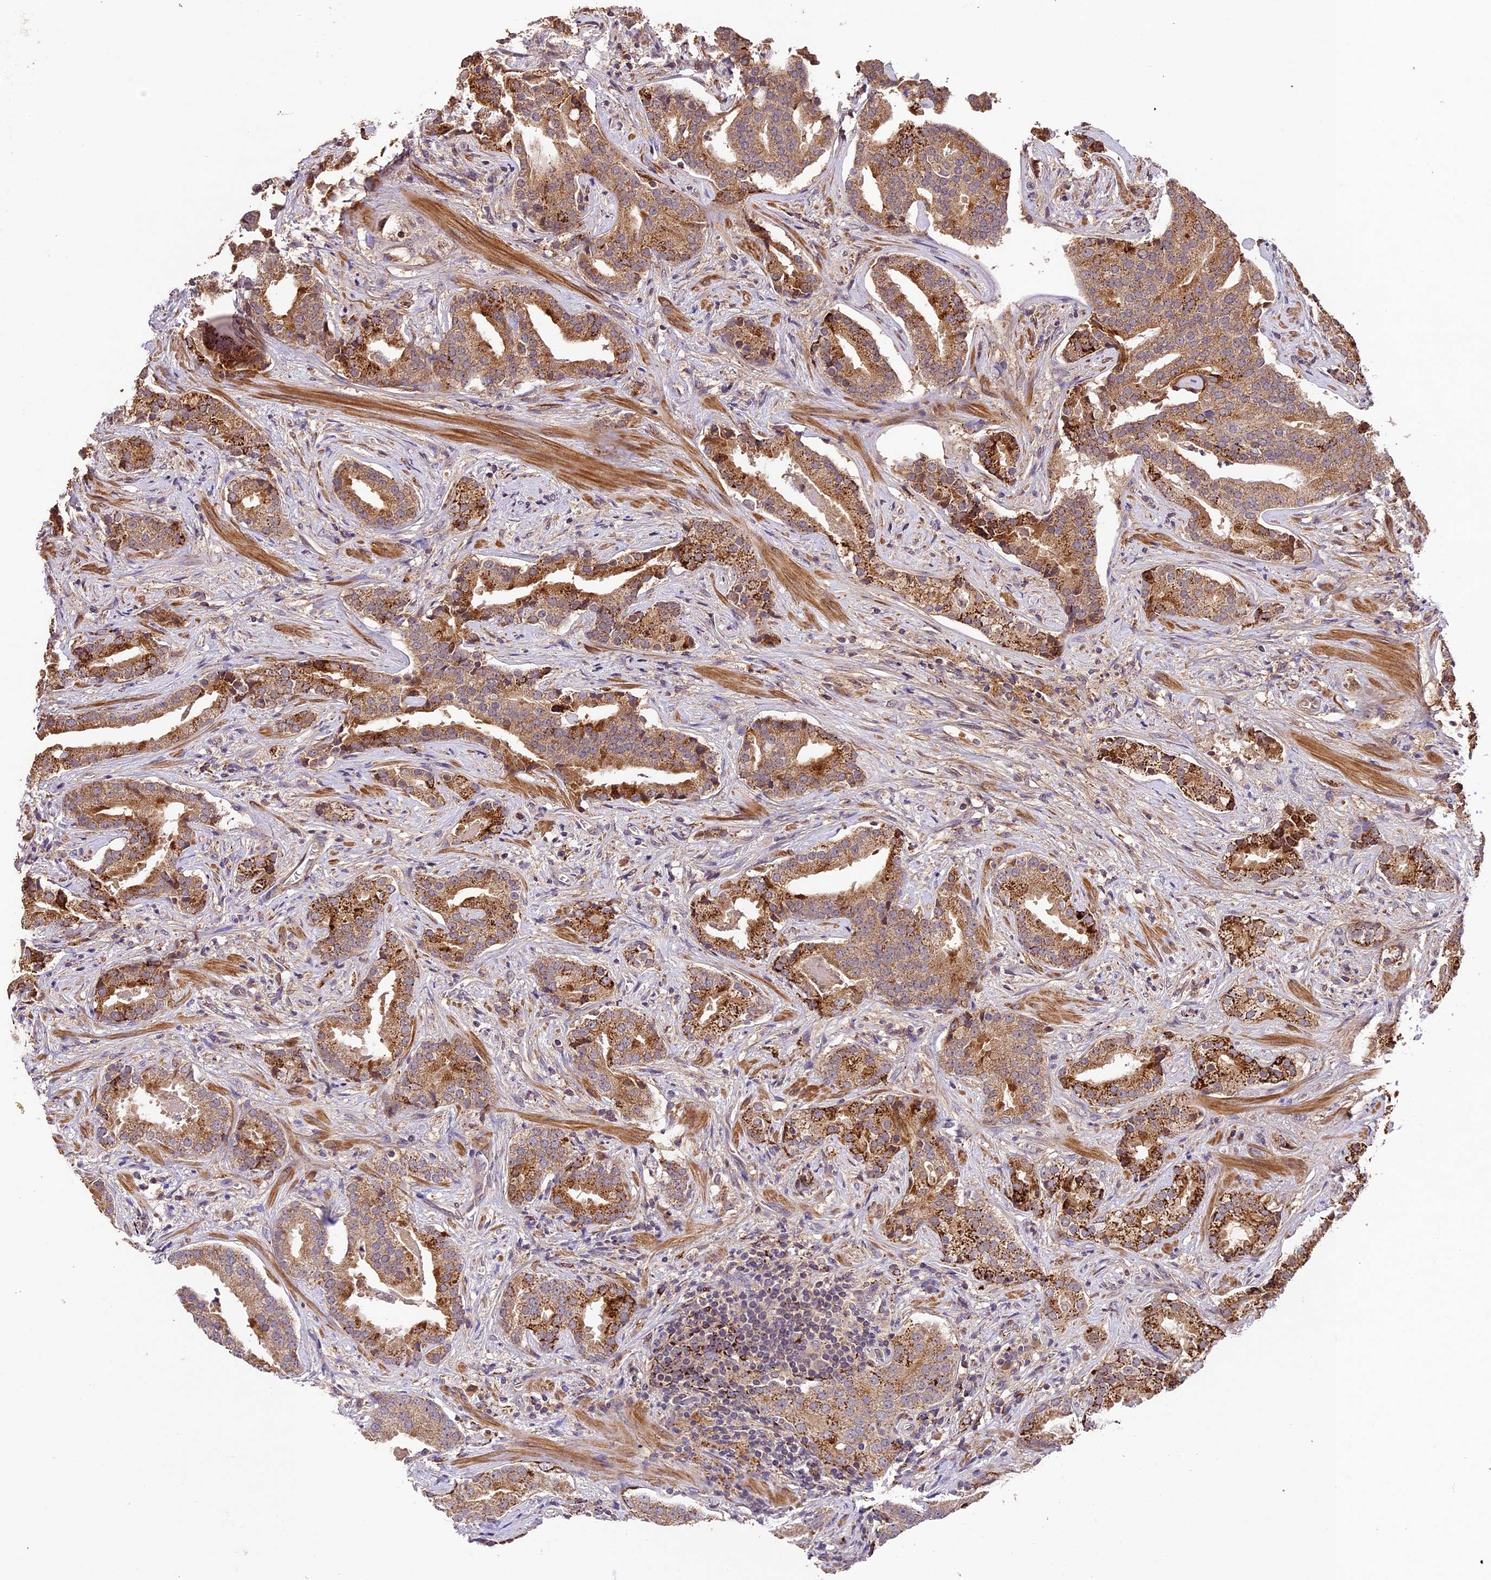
{"staining": {"intensity": "moderate", "quantity": ">75%", "location": "cytoplasmic/membranous"}, "tissue": "prostate cancer", "cell_type": "Tumor cells", "image_type": "cancer", "snomed": [{"axis": "morphology", "description": "Adenocarcinoma, Low grade"}, {"axis": "topography", "description": "Prostate"}], "caption": "Immunohistochemical staining of human prostate cancer (low-grade adenocarcinoma) shows medium levels of moderate cytoplasmic/membranous expression in approximately >75% of tumor cells.", "gene": "CRLF1", "patient": {"sex": "male", "age": 67}}